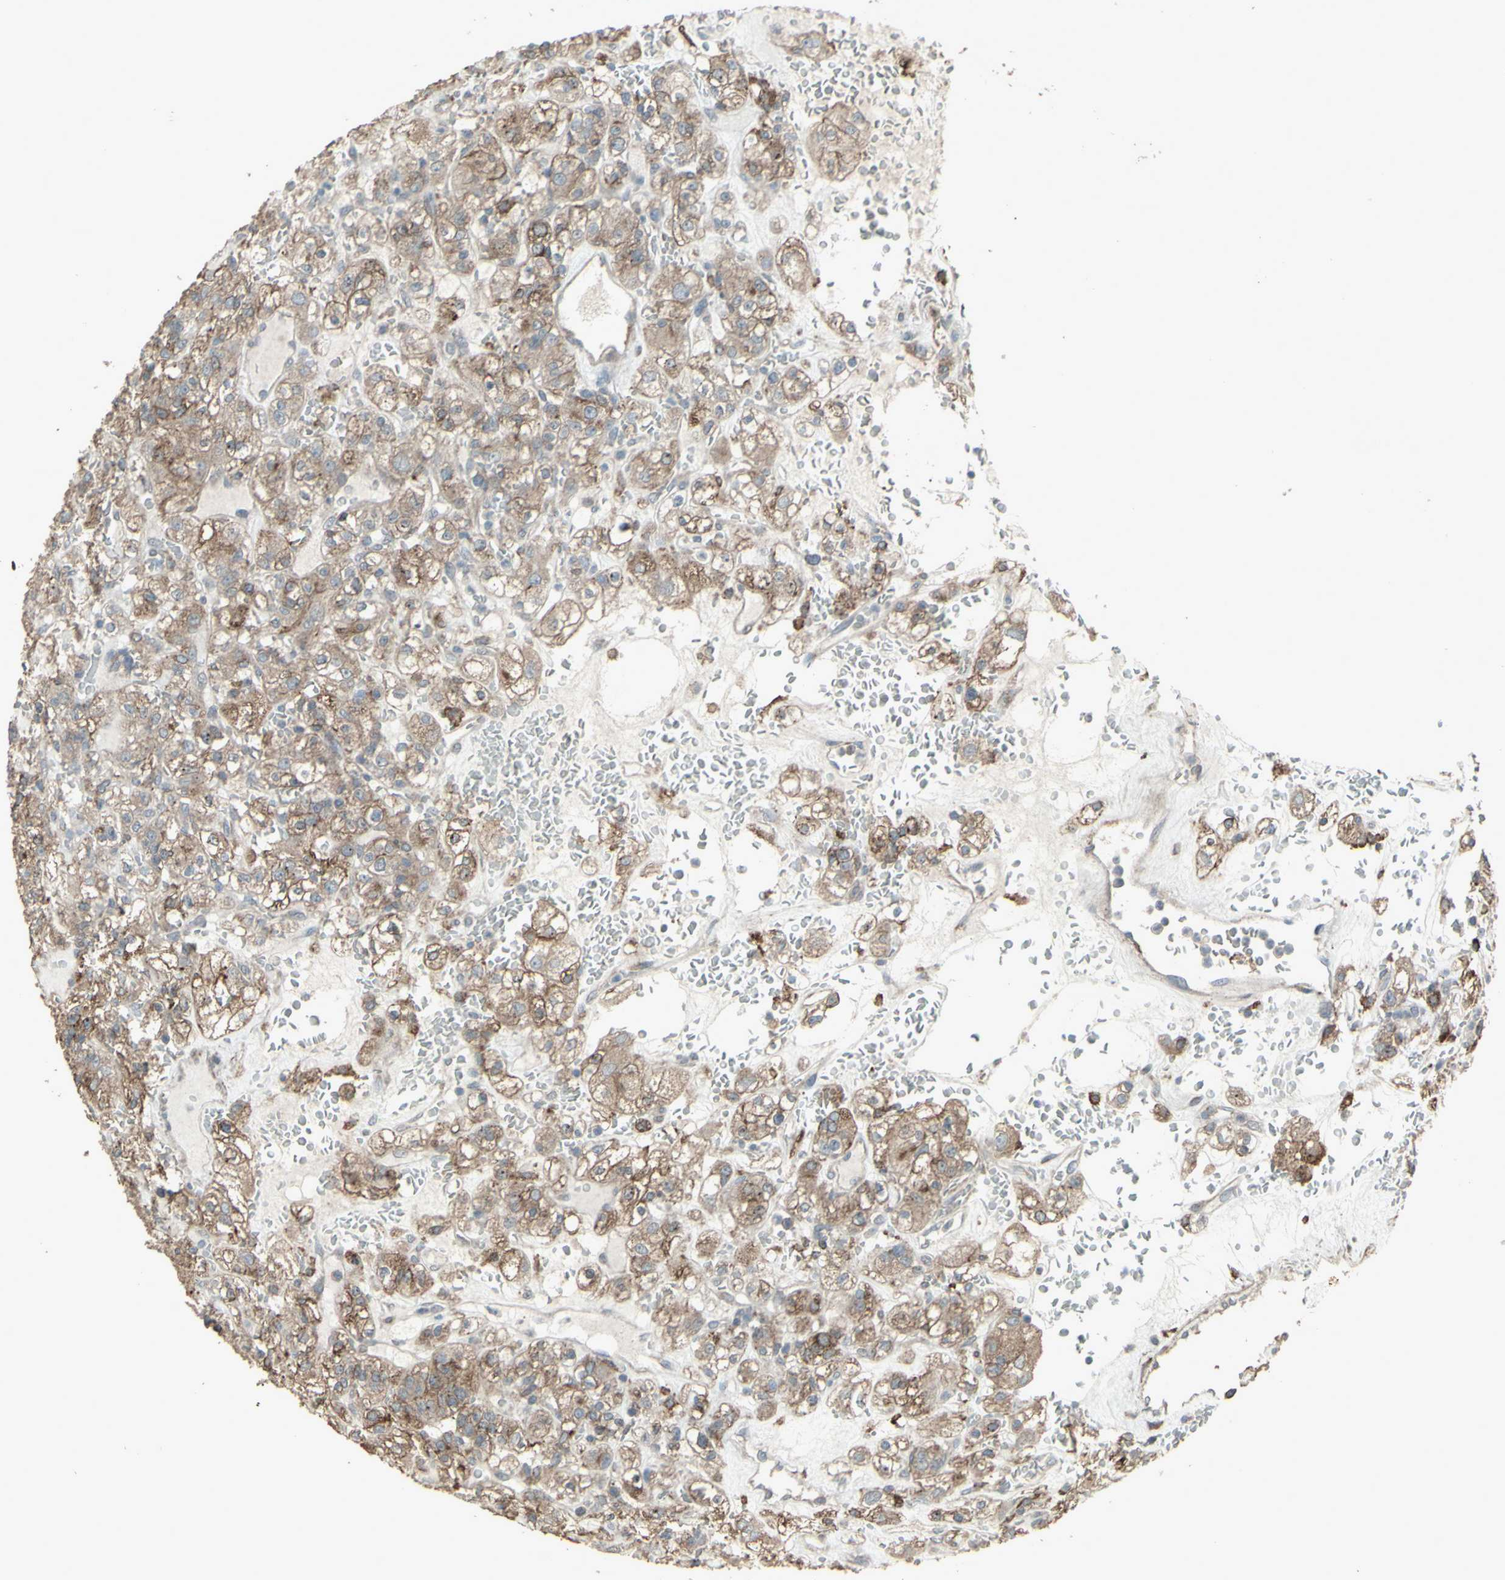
{"staining": {"intensity": "weak", "quantity": ">75%", "location": "cytoplasmic/membranous"}, "tissue": "renal cancer", "cell_type": "Tumor cells", "image_type": "cancer", "snomed": [{"axis": "morphology", "description": "Normal tissue, NOS"}, {"axis": "morphology", "description": "Adenocarcinoma, NOS"}, {"axis": "topography", "description": "Kidney"}], "caption": "Immunohistochemistry (IHC) image of neoplastic tissue: human renal cancer stained using immunohistochemistry (IHC) displays low levels of weak protein expression localized specifically in the cytoplasmic/membranous of tumor cells, appearing as a cytoplasmic/membranous brown color.", "gene": "SMO", "patient": {"sex": "female", "age": 72}}